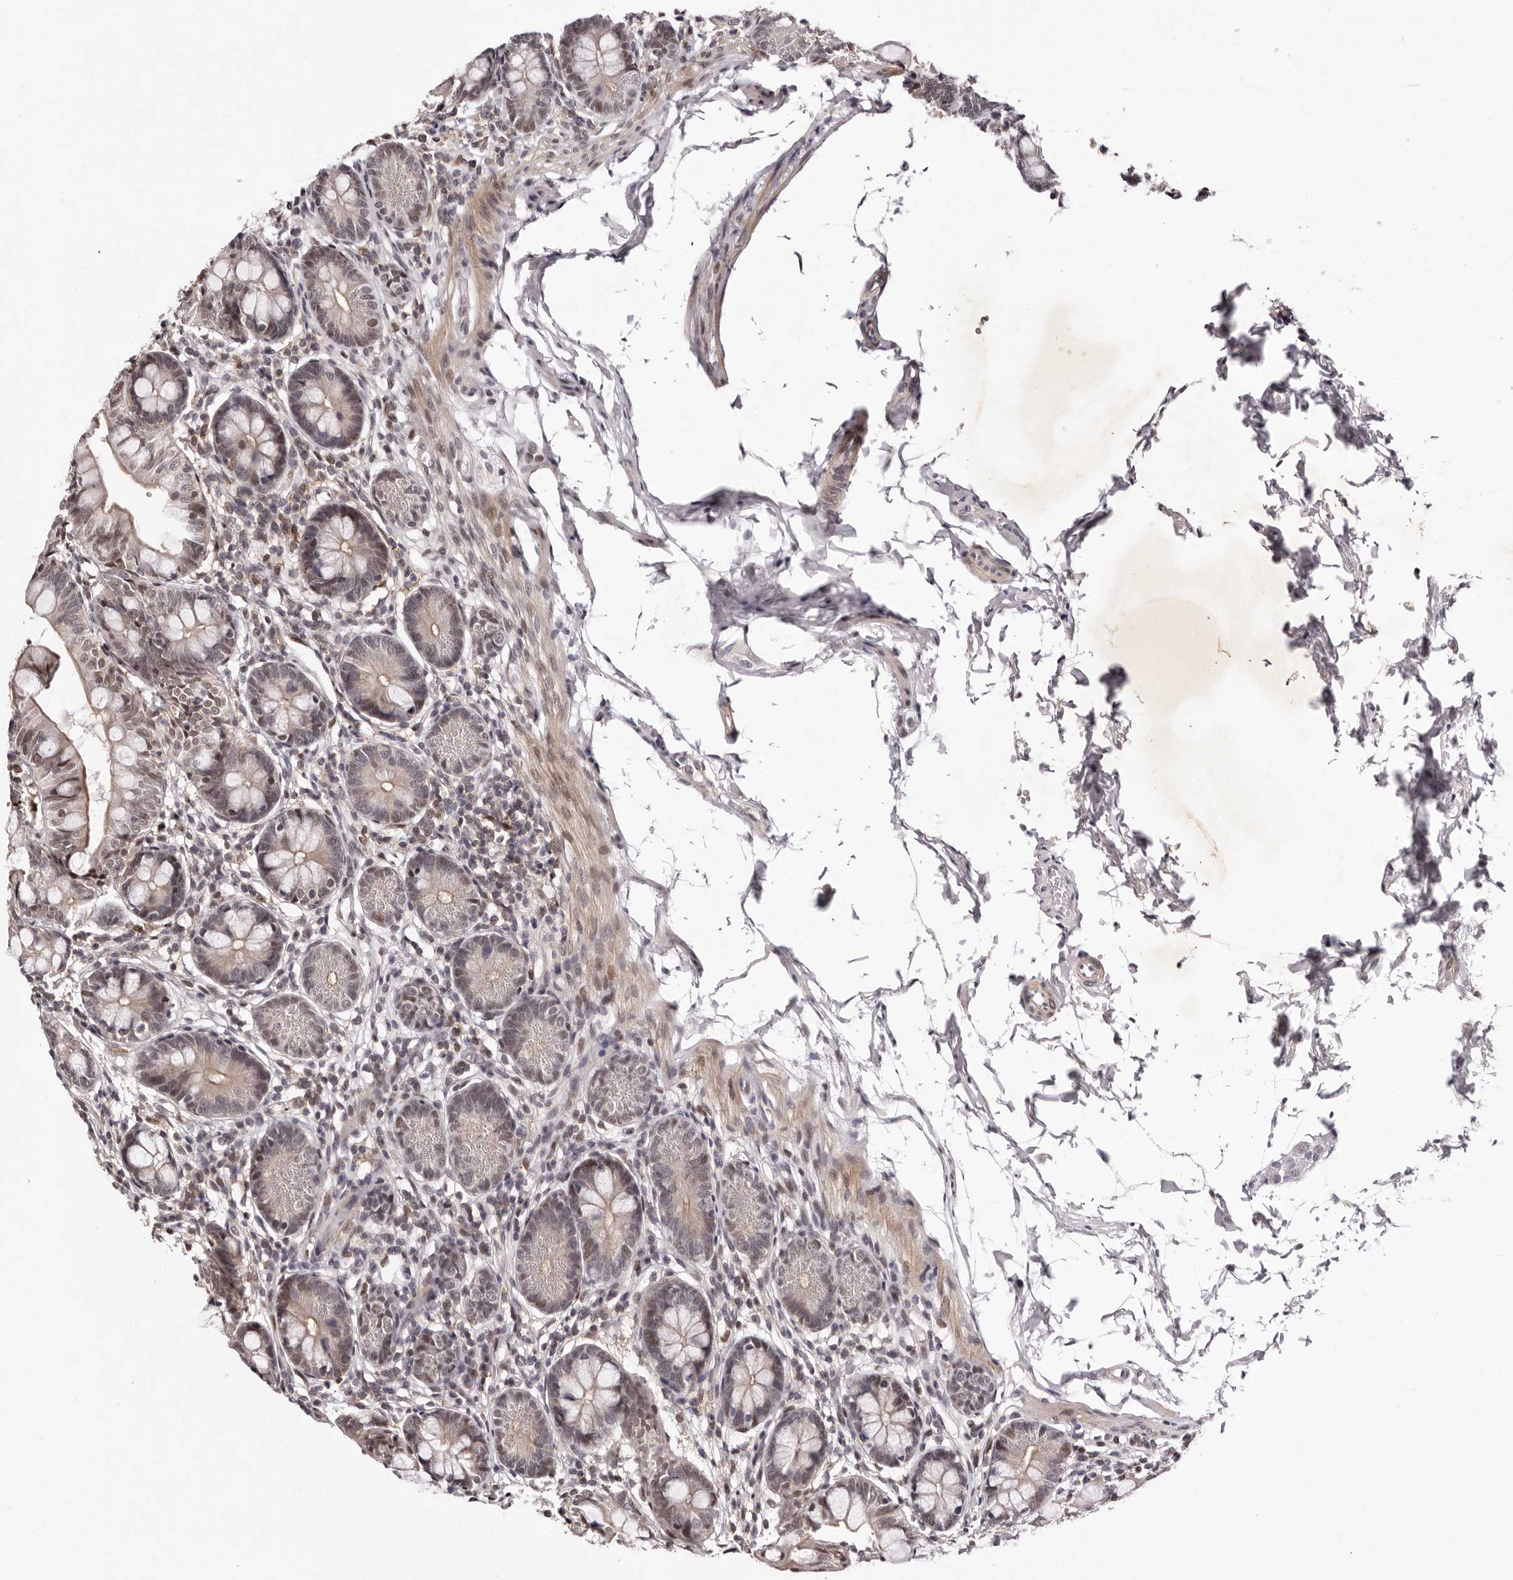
{"staining": {"intensity": "weak", "quantity": "25%-75%", "location": "cytoplasmic/membranous,nuclear"}, "tissue": "small intestine", "cell_type": "Glandular cells", "image_type": "normal", "snomed": [{"axis": "morphology", "description": "Normal tissue, NOS"}, {"axis": "topography", "description": "Small intestine"}], "caption": "The image displays a brown stain indicating the presence of a protein in the cytoplasmic/membranous,nuclear of glandular cells in small intestine.", "gene": "FBXO5", "patient": {"sex": "male", "age": 7}}